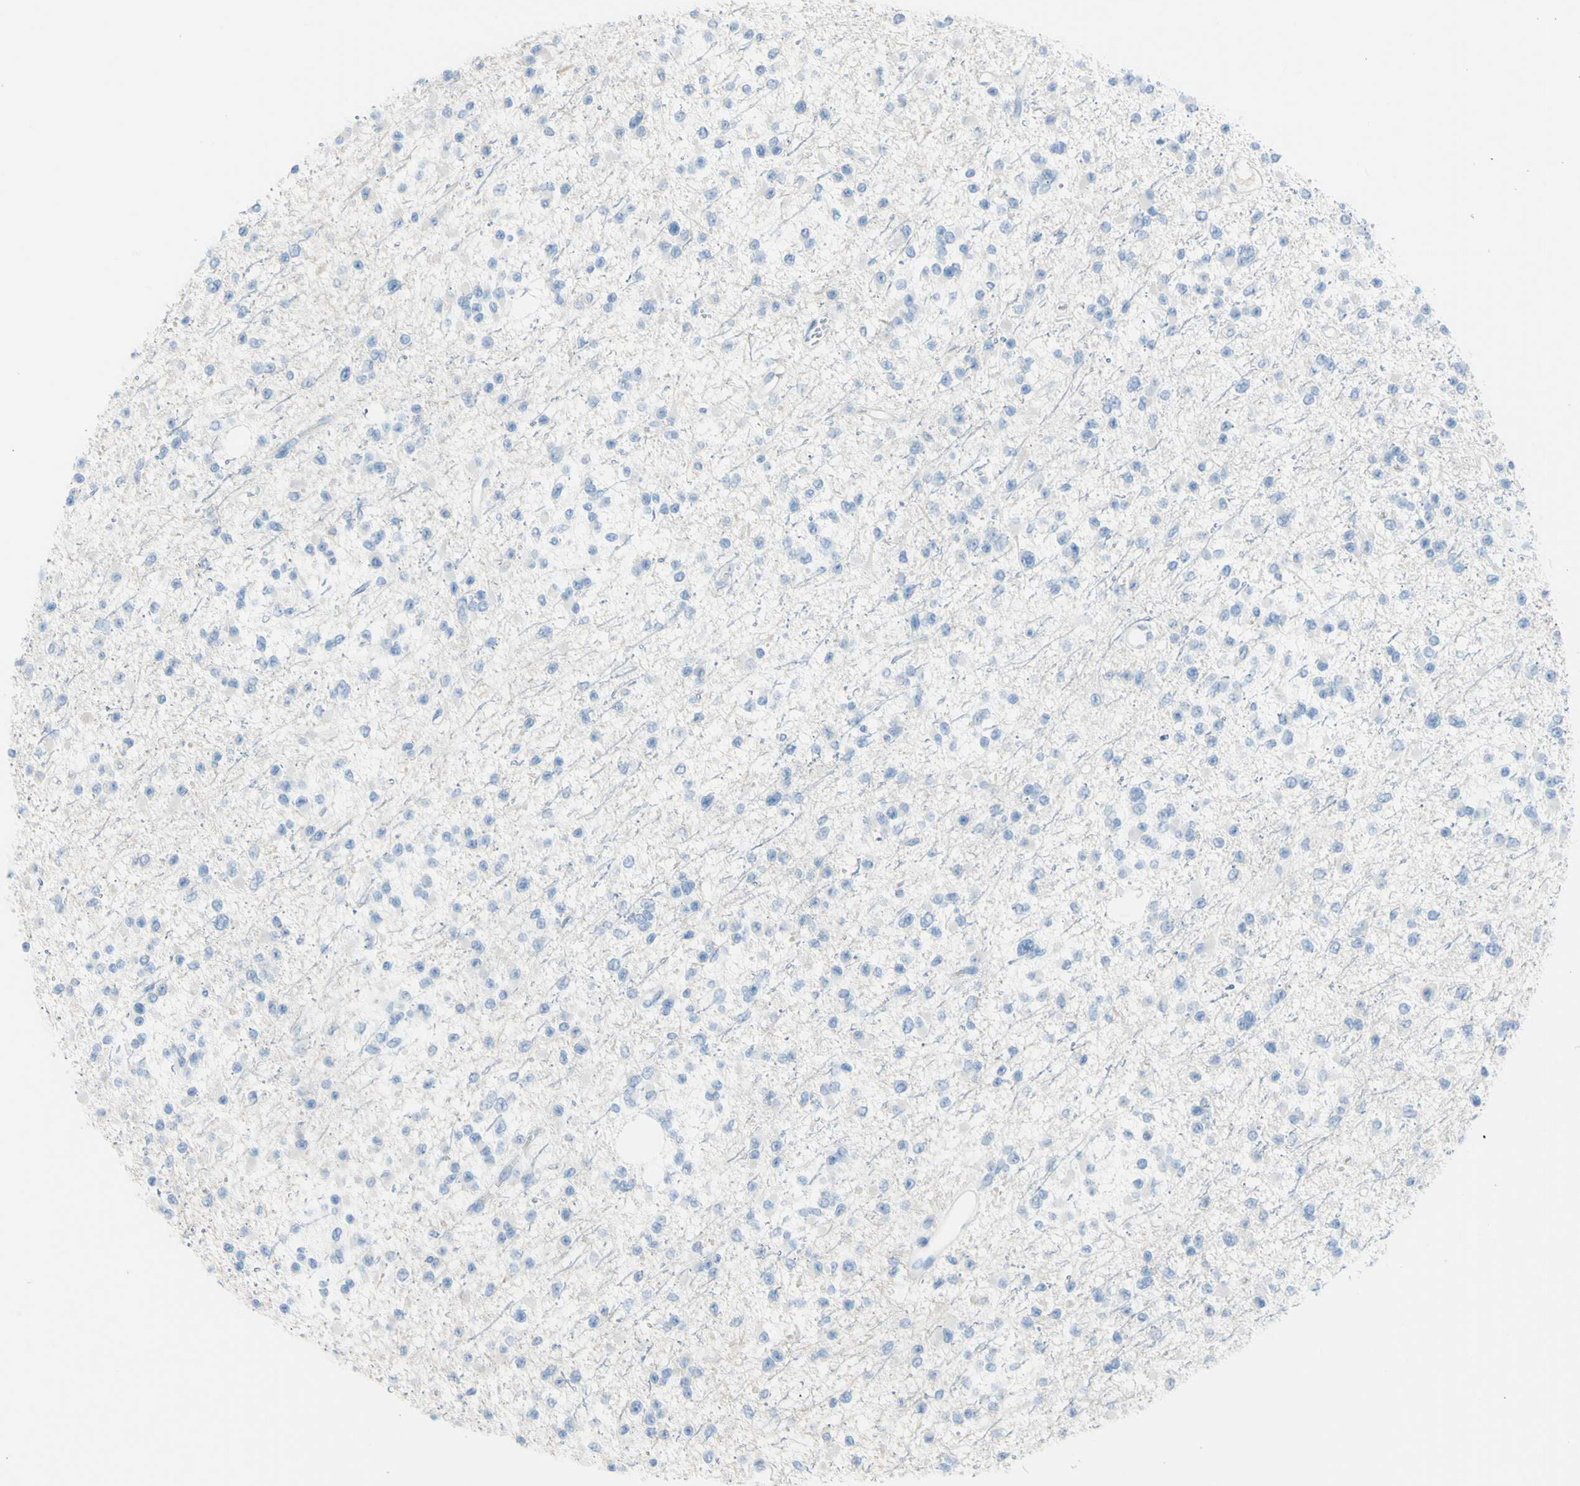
{"staining": {"intensity": "negative", "quantity": "none", "location": "none"}, "tissue": "glioma", "cell_type": "Tumor cells", "image_type": "cancer", "snomed": [{"axis": "morphology", "description": "Glioma, malignant, Low grade"}, {"axis": "topography", "description": "Brain"}], "caption": "High power microscopy photomicrograph of an immunohistochemistry photomicrograph of glioma, revealing no significant positivity in tumor cells.", "gene": "TFPI2", "patient": {"sex": "female", "age": 22}}